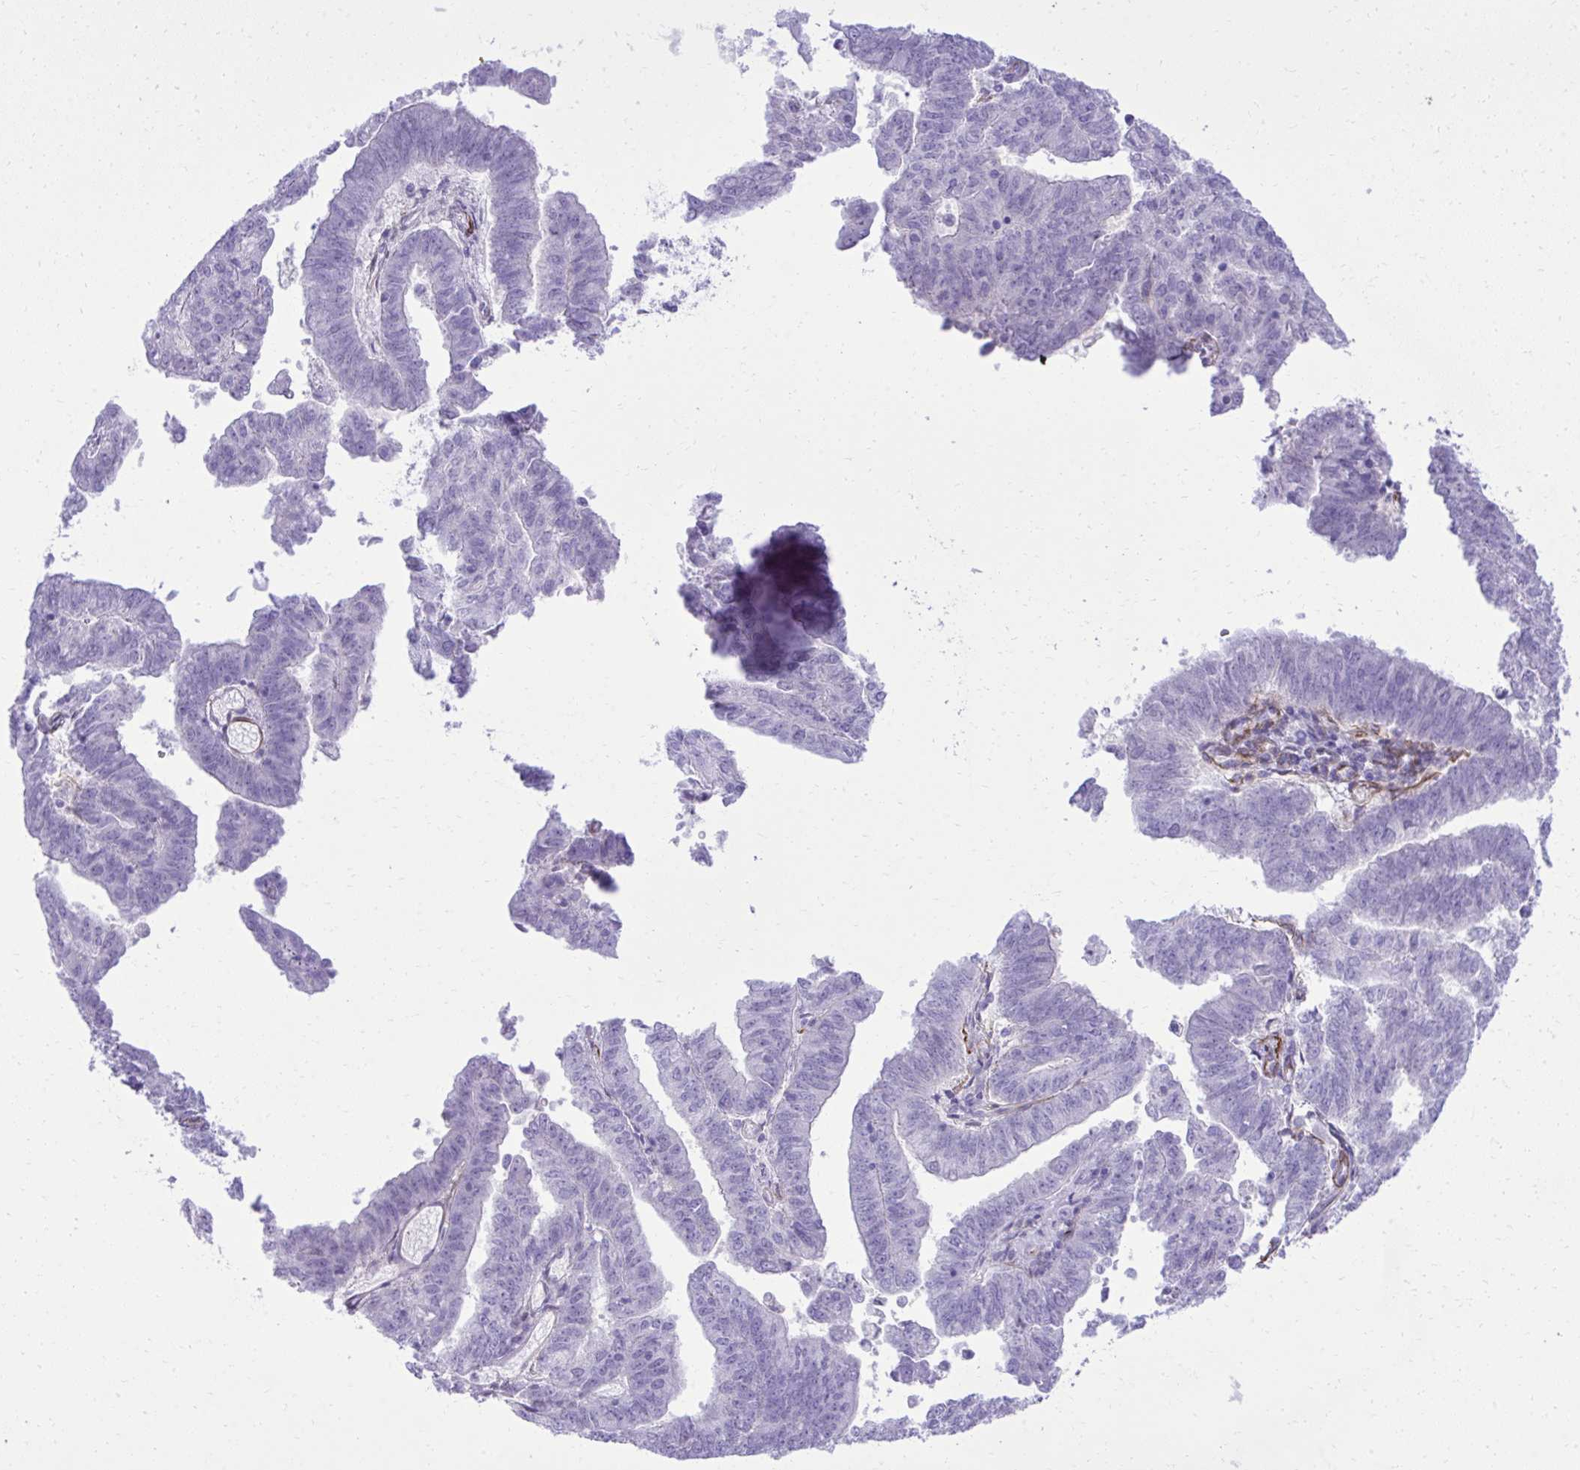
{"staining": {"intensity": "negative", "quantity": "none", "location": "none"}, "tissue": "endometrial cancer", "cell_type": "Tumor cells", "image_type": "cancer", "snomed": [{"axis": "morphology", "description": "Adenocarcinoma, NOS"}, {"axis": "topography", "description": "Endometrium"}], "caption": "Tumor cells show no significant protein positivity in endometrial adenocarcinoma.", "gene": "PITPNM3", "patient": {"sex": "female", "age": 82}}